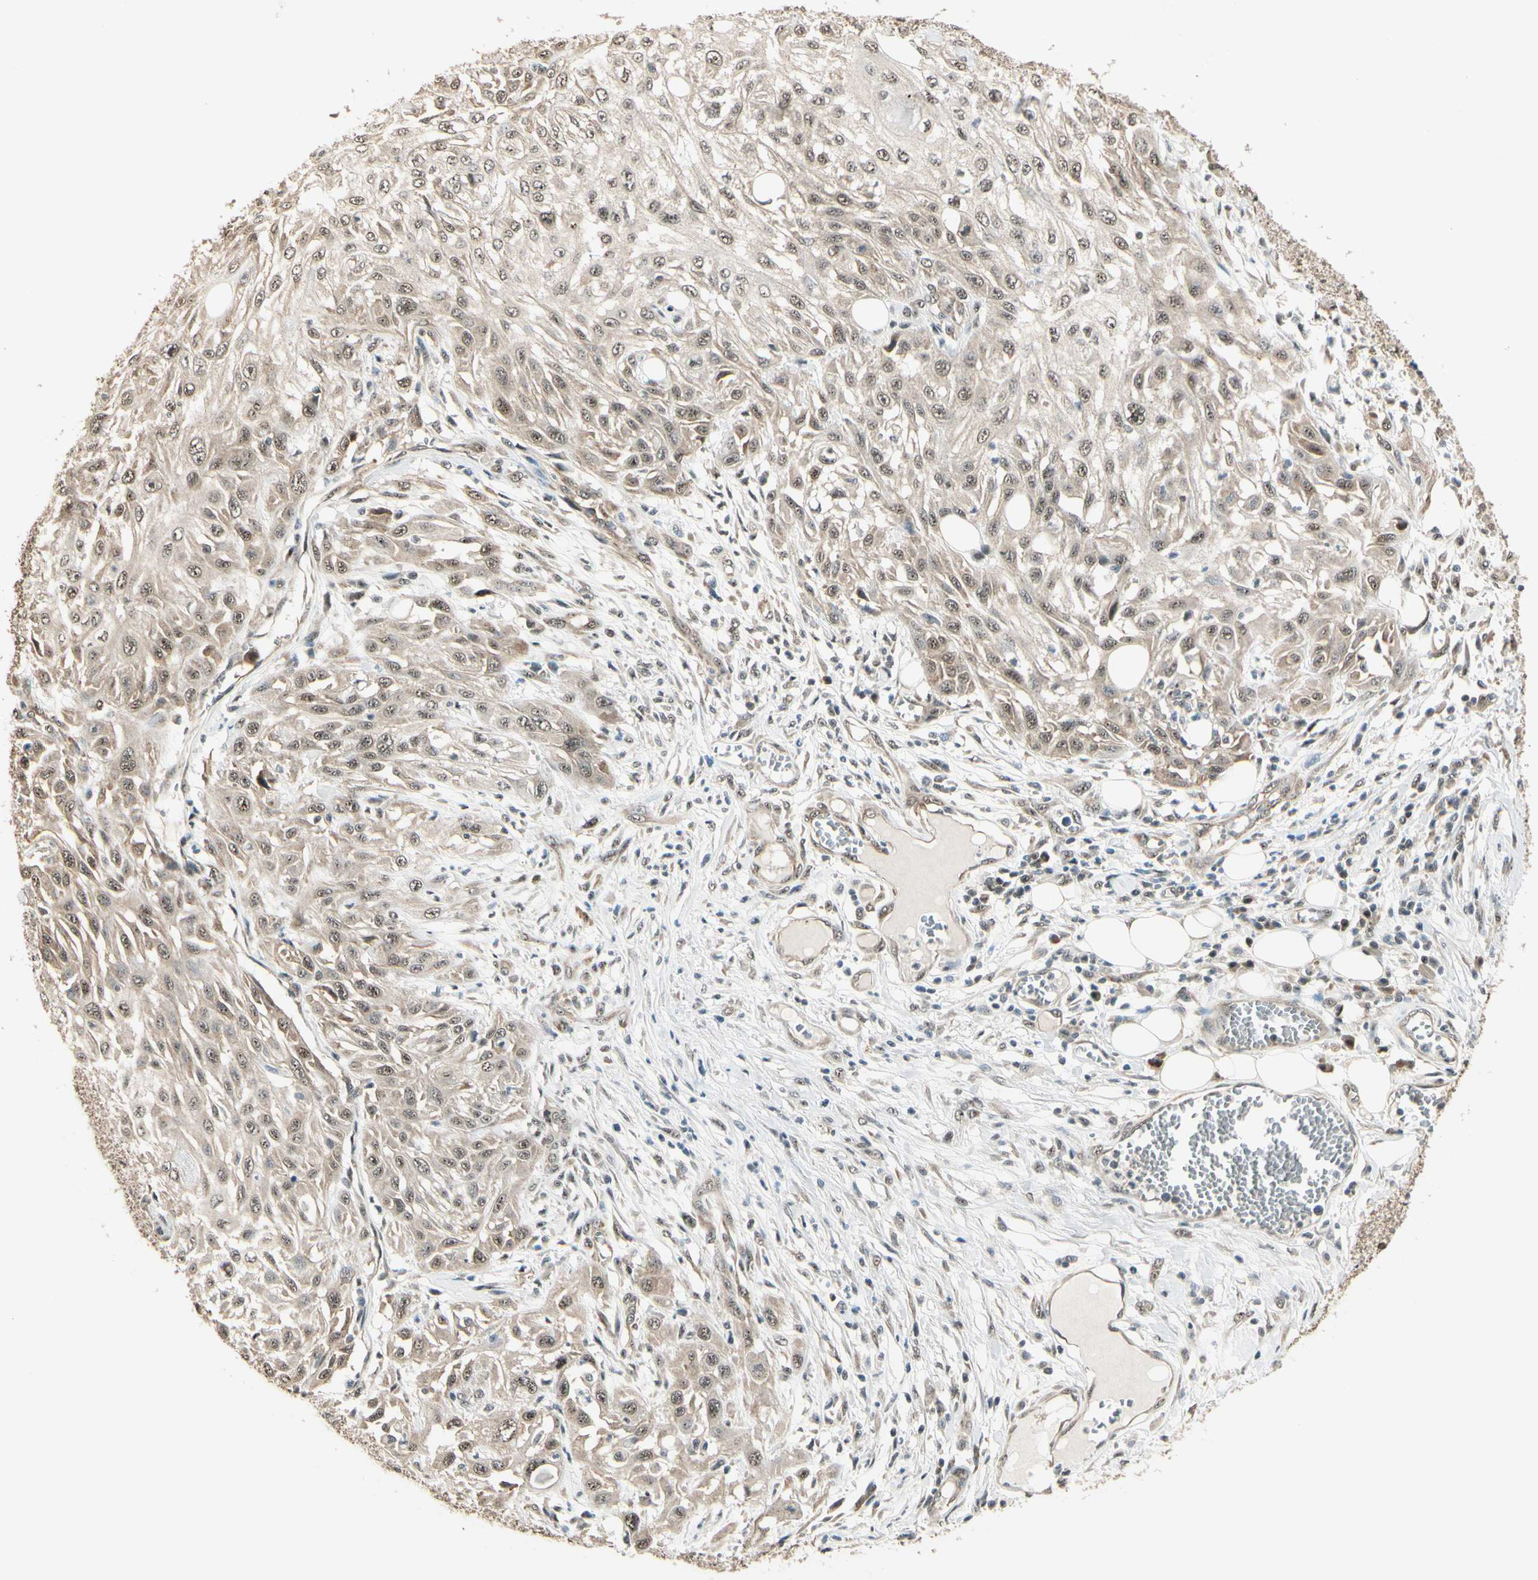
{"staining": {"intensity": "moderate", "quantity": ">75%", "location": "cytoplasmic/membranous,nuclear"}, "tissue": "skin cancer", "cell_type": "Tumor cells", "image_type": "cancer", "snomed": [{"axis": "morphology", "description": "Squamous cell carcinoma, NOS"}, {"axis": "topography", "description": "Skin"}], "caption": "Immunohistochemistry photomicrograph of human skin squamous cell carcinoma stained for a protein (brown), which reveals medium levels of moderate cytoplasmic/membranous and nuclear positivity in approximately >75% of tumor cells.", "gene": "MCPH1", "patient": {"sex": "male", "age": 75}}